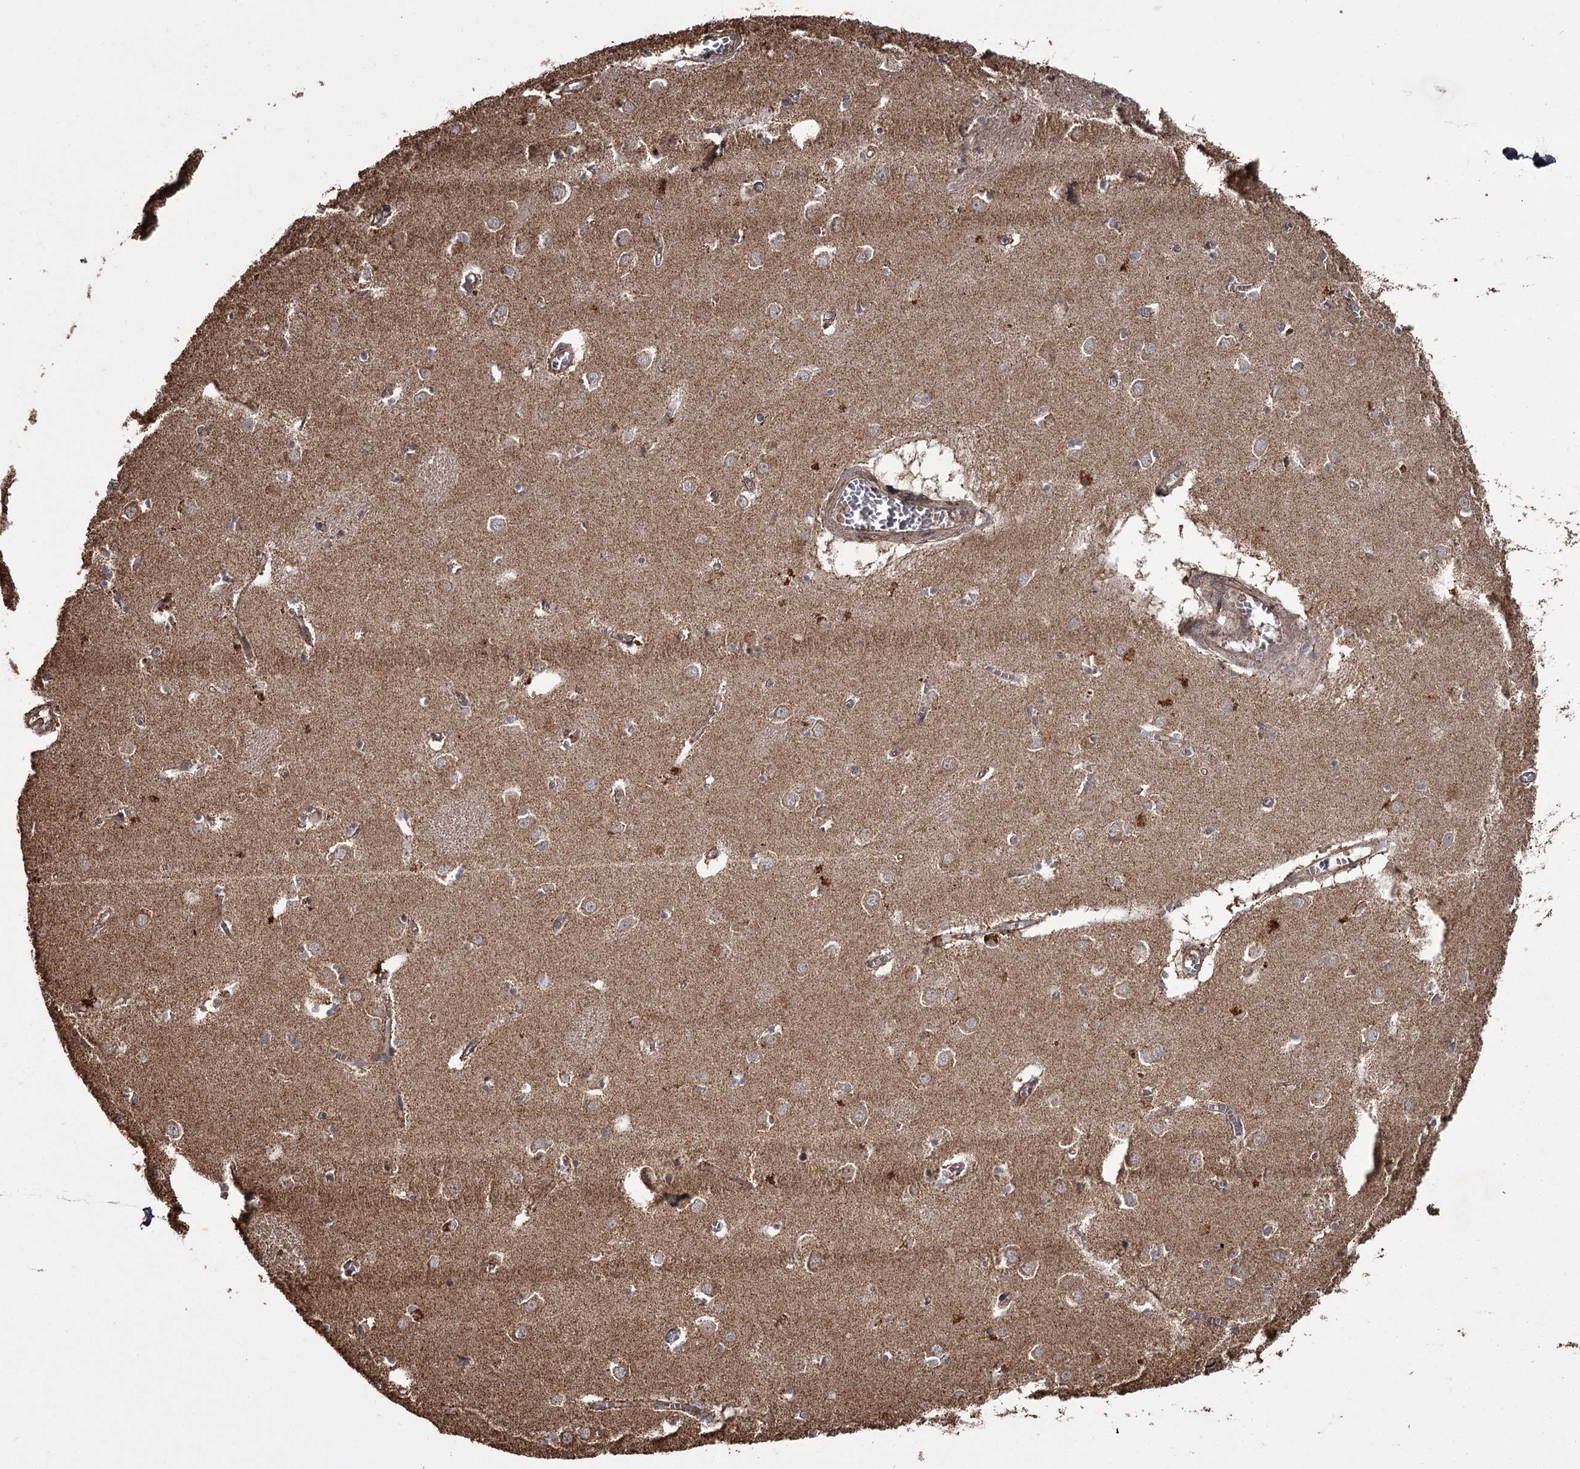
{"staining": {"intensity": "moderate", "quantity": "<25%", "location": "cytoplasmic/membranous"}, "tissue": "caudate", "cell_type": "Glial cells", "image_type": "normal", "snomed": [{"axis": "morphology", "description": "Normal tissue, NOS"}, {"axis": "topography", "description": "Lateral ventricle wall"}], "caption": "Unremarkable caudate exhibits moderate cytoplasmic/membranous expression in about <25% of glial cells (Stains: DAB (3,3'-diaminobenzidine) in brown, nuclei in blue, Microscopy: brightfield microscopy at high magnification)..", "gene": "THAP9", "patient": {"sex": "male", "age": 70}}